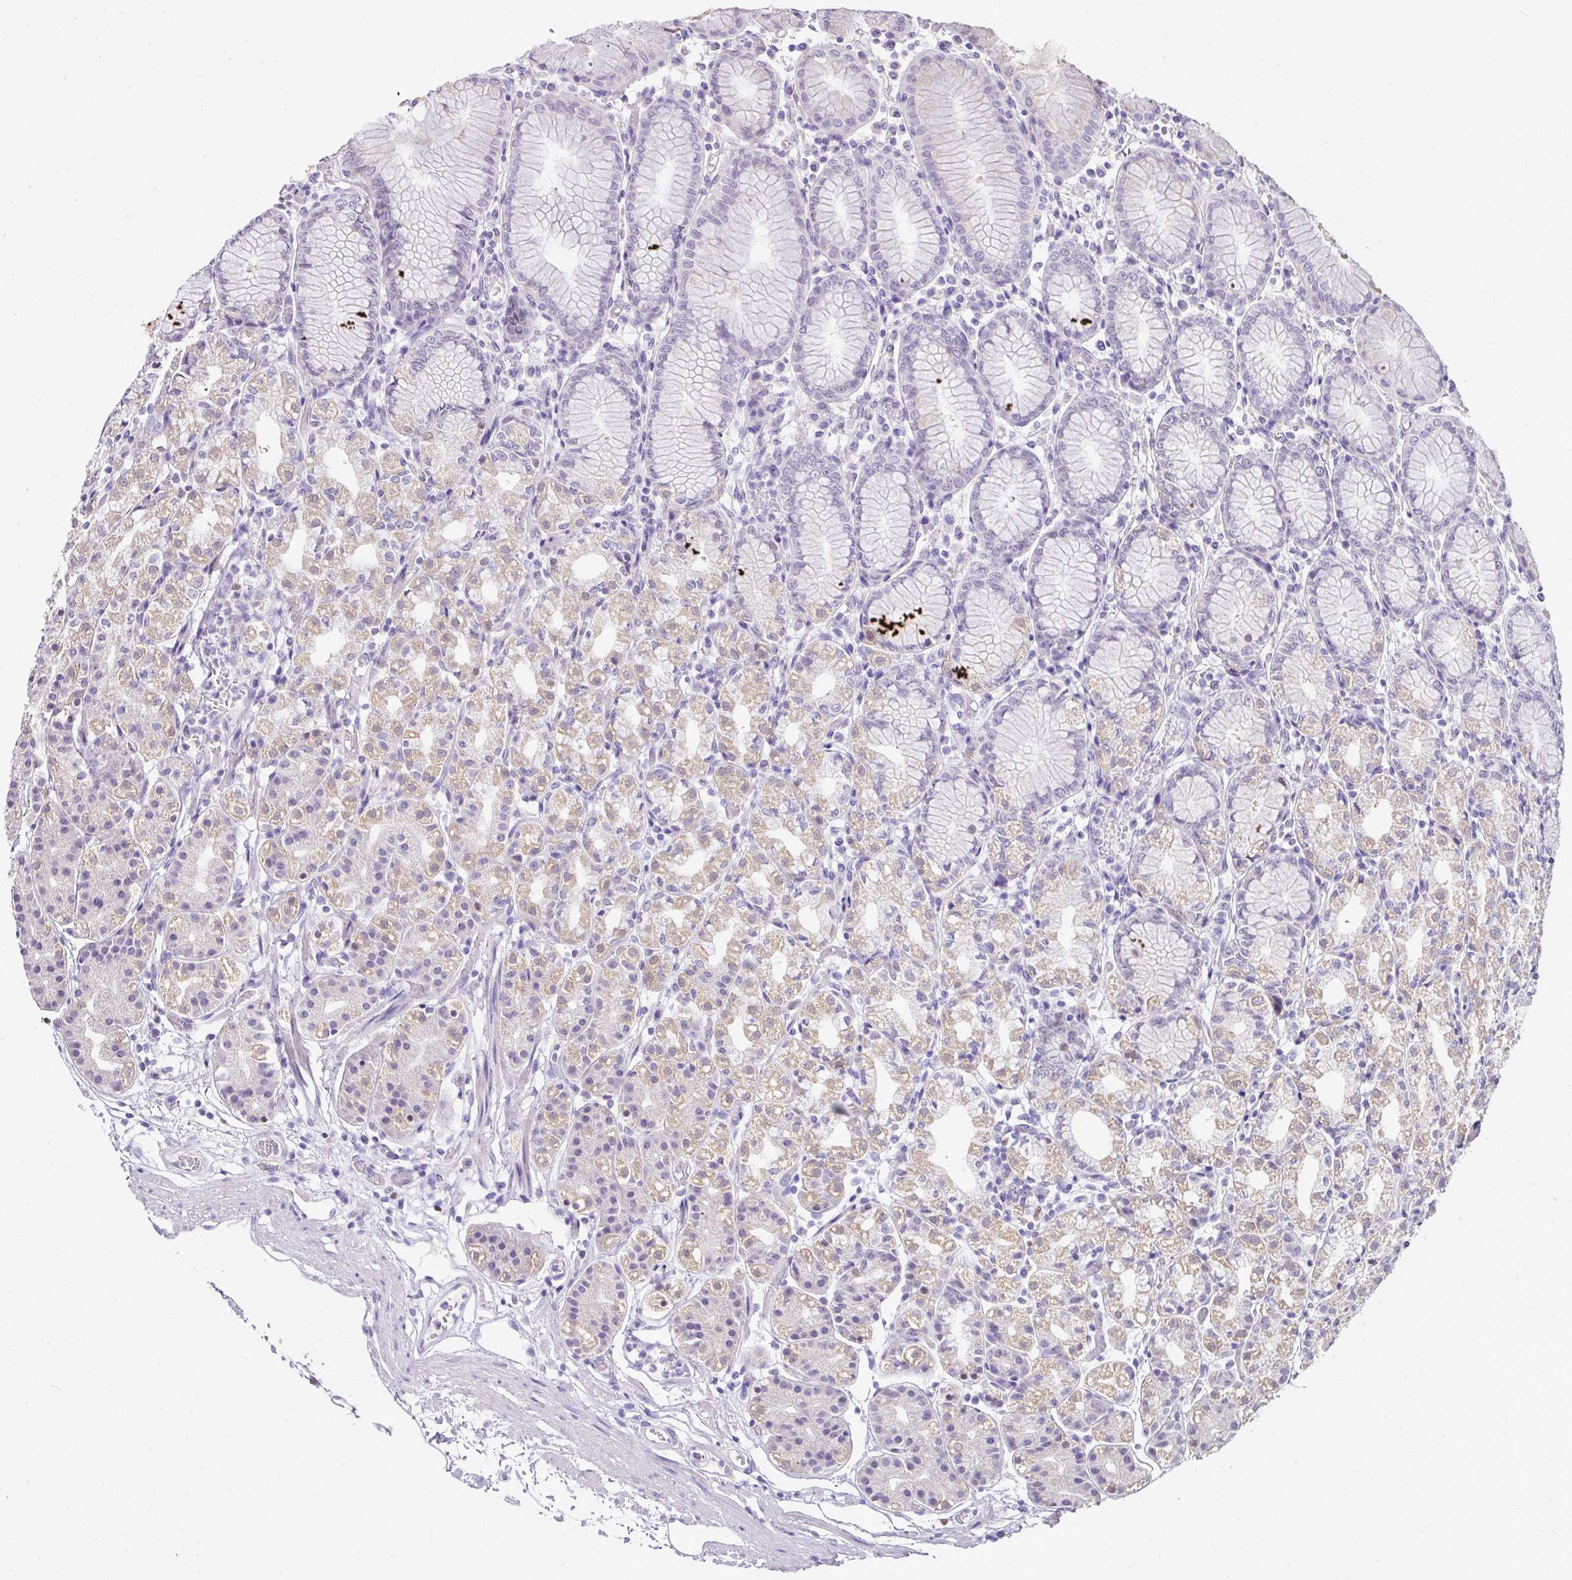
{"staining": {"intensity": "moderate", "quantity": "25%-75%", "location": "cytoplasmic/membranous"}, "tissue": "stomach", "cell_type": "Glandular cells", "image_type": "normal", "snomed": [{"axis": "morphology", "description": "Normal tissue, NOS"}, {"axis": "topography", "description": "Stomach"}], "caption": "Brown immunohistochemical staining in normal stomach reveals moderate cytoplasmic/membranous positivity in approximately 25%-75% of glandular cells. The protein is shown in brown color, while the nuclei are stained blue.", "gene": "BCL11A", "patient": {"sex": "female", "age": 57}}